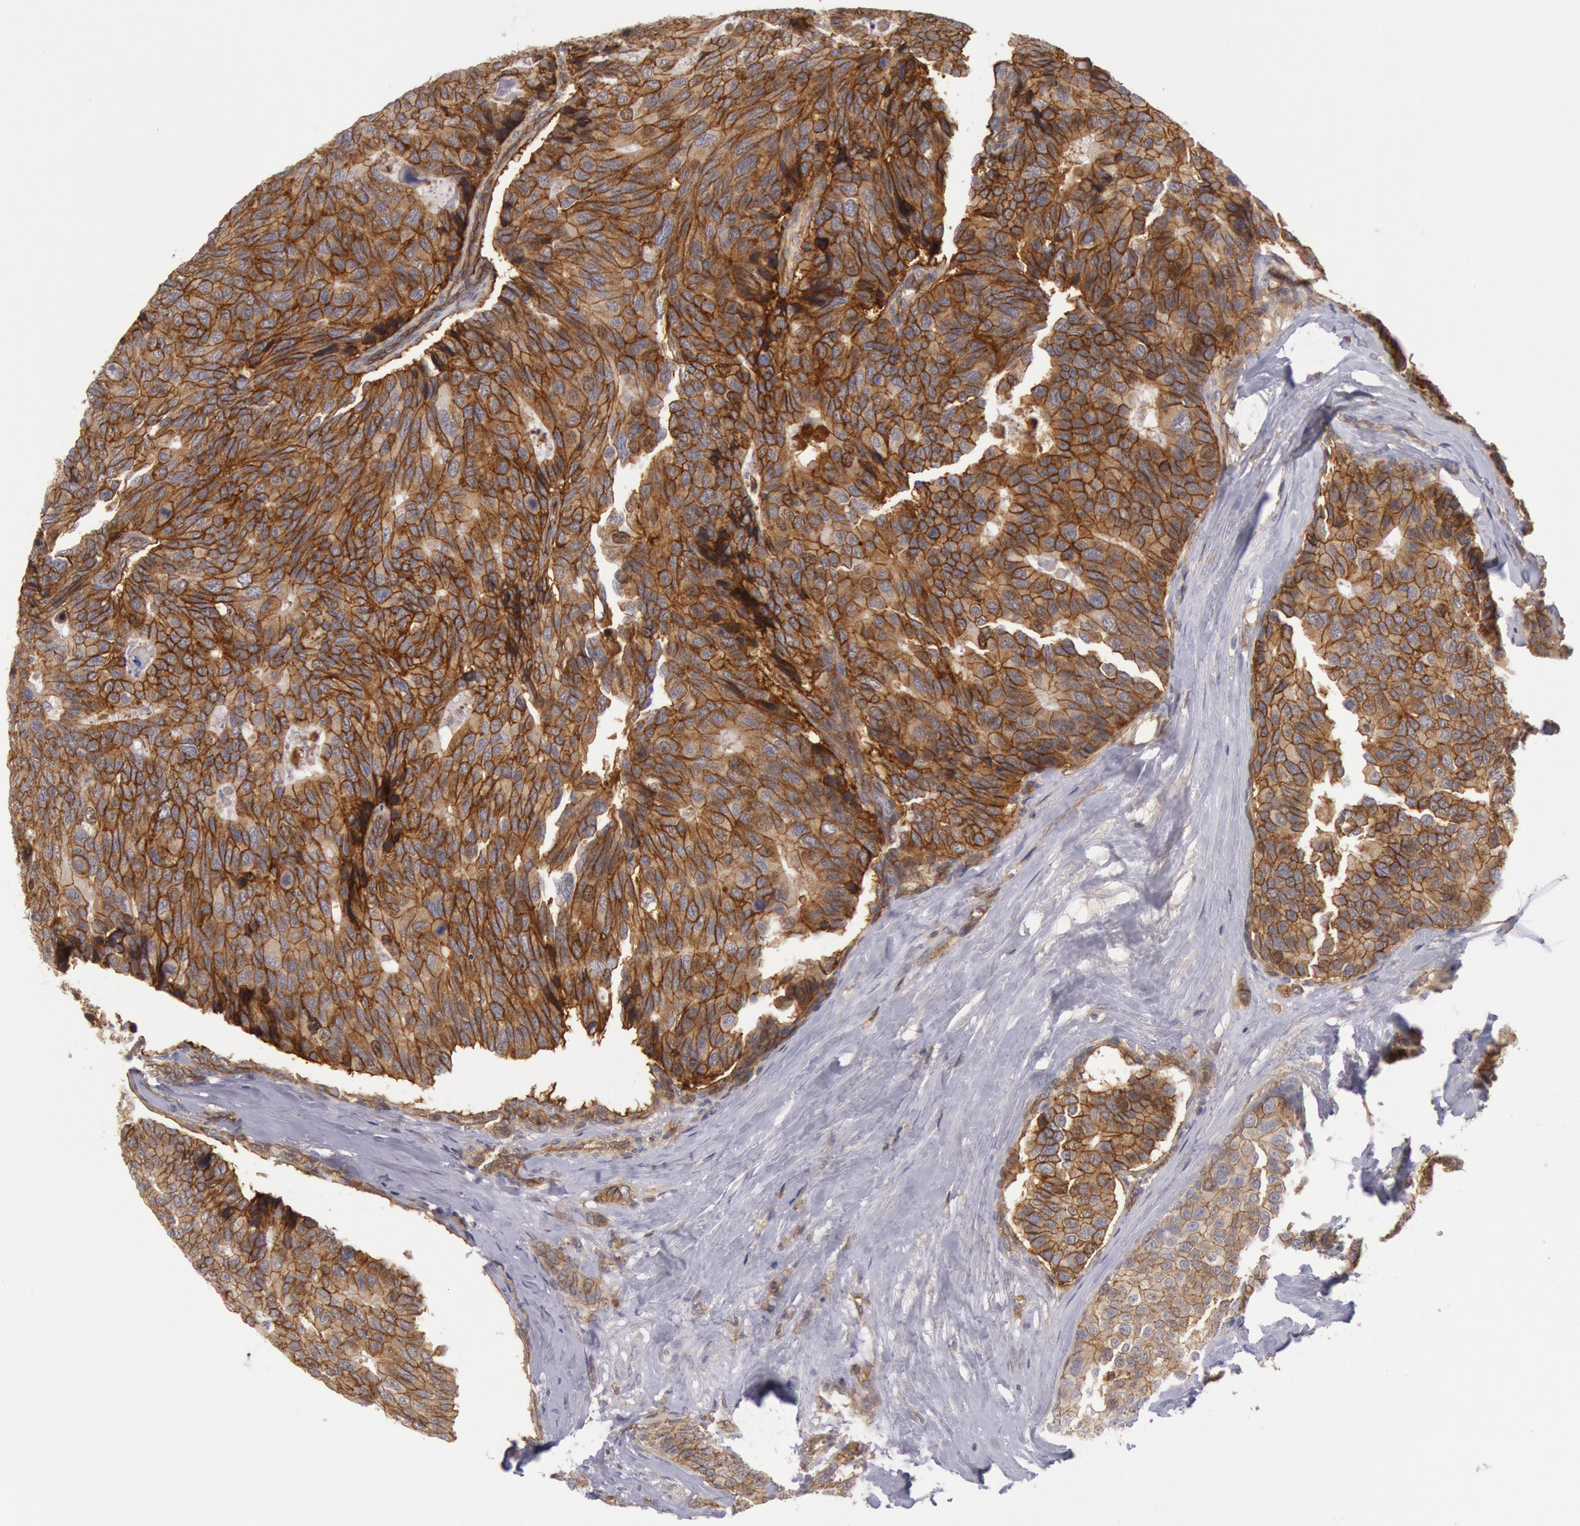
{"staining": {"intensity": "strong", "quantity": ">75%", "location": "cytoplasmic/membranous"}, "tissue": "breast cancer", "cell_type": "Tumor cells", "image_type": "cancer", "snomed": [{"axis": "morphology", "description": "Duct carcinoma"}, {"axis": "topography", "description": "Breast"}], "caption": "Protein staining of breast cancer tissue demonstrates strong cytoplasmic/membranous staining in approximately >75% of tumor cells.", "gene": "STX4", "patient": {"sex": "female", "age": 69}}